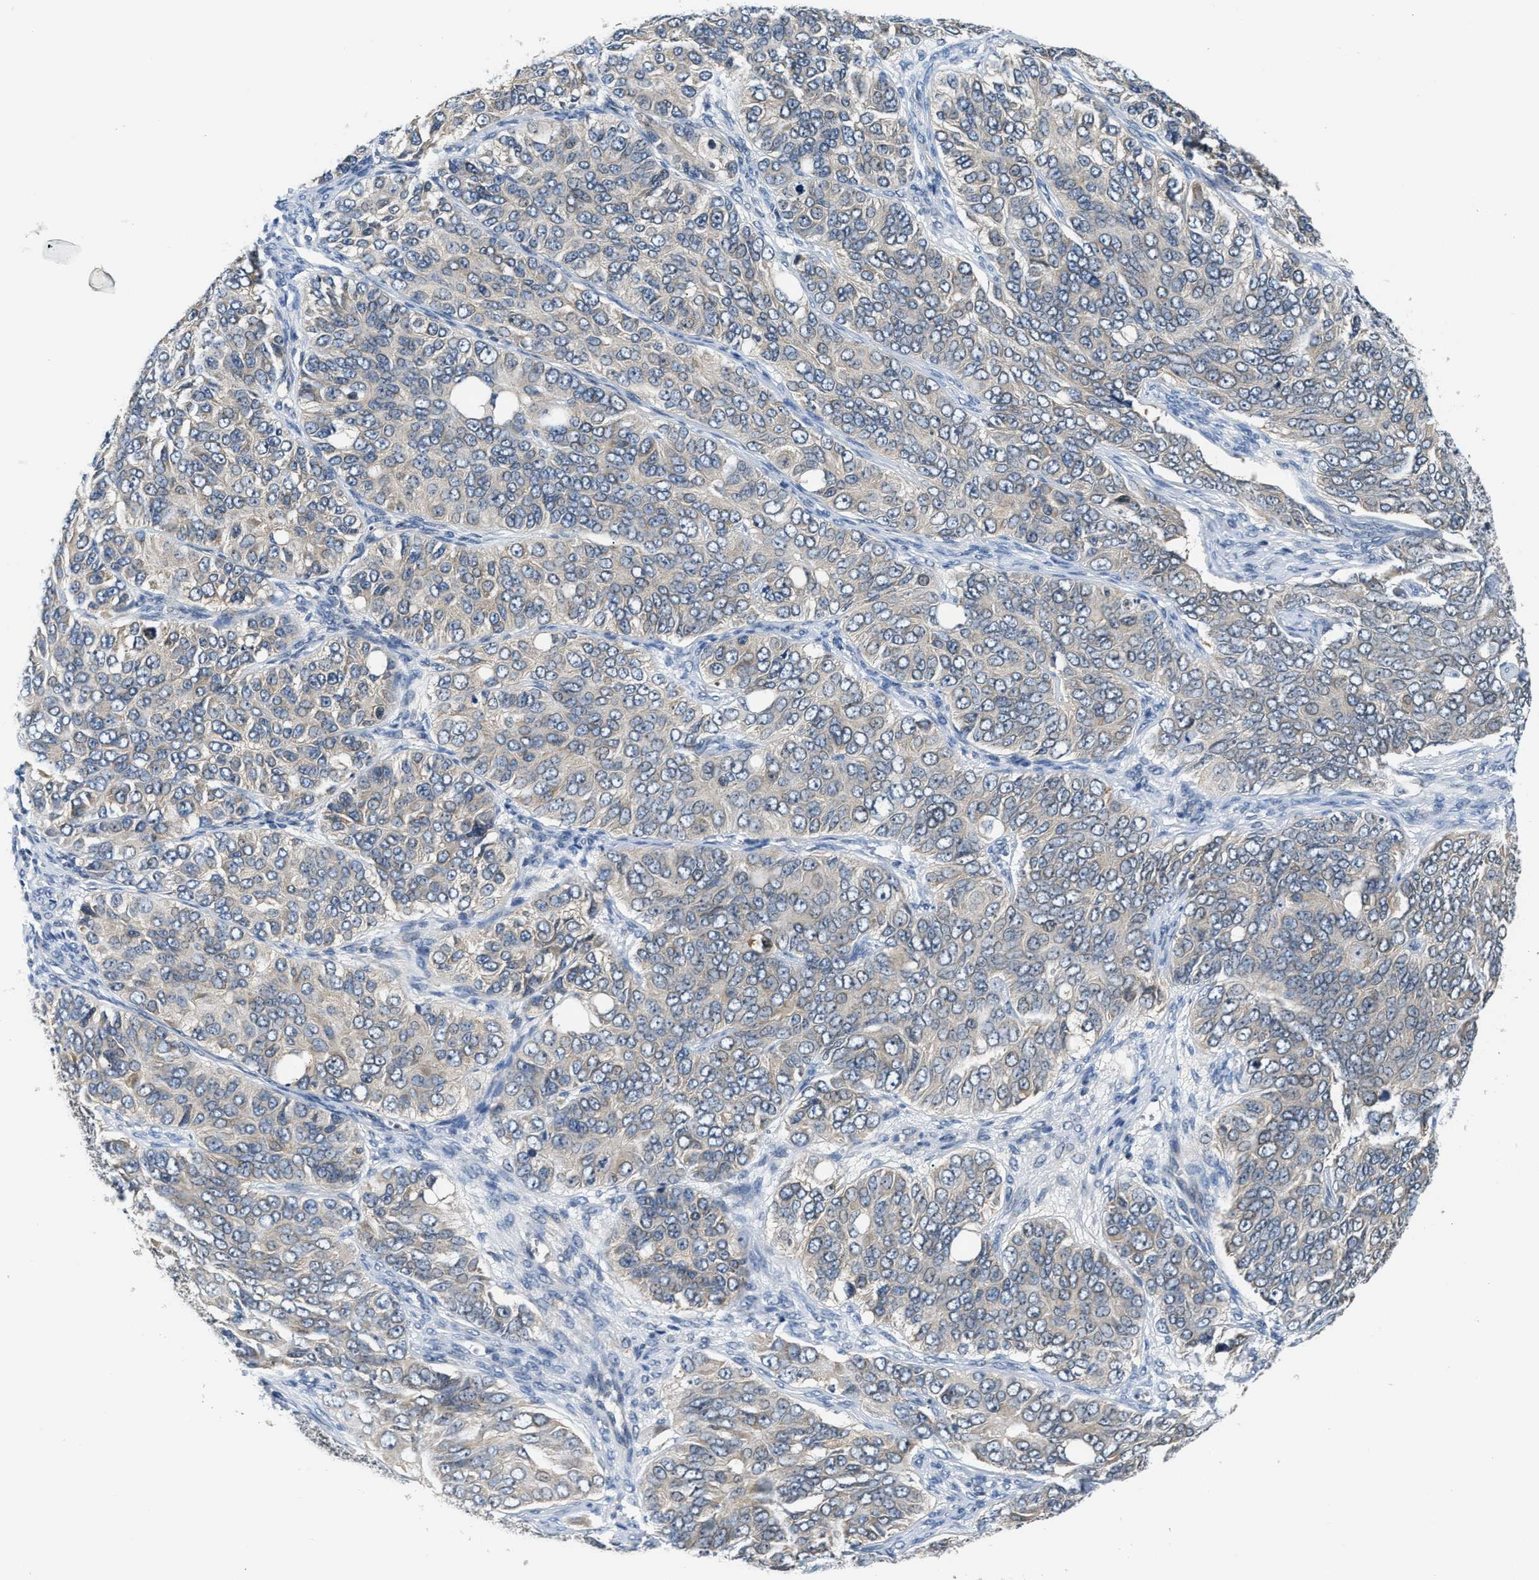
{"staining": {"intensity": "negative", "quantity": "none", "location": "none"}, "tissue": "ovarian cancer", "cell_type": "Tumor cells", "image_type": "cancer", "snomed": [{"axis": "morphology", "description": "Carcinoma, endometroid"}, {"axis": "topography", "description": "Ovary"}], "caption": "Immunohistochemical staining of ovarian endometroid carcinoma exhibits no significant staining in tumor cells.", "gene": "RAB29", "patient": {"sex": "female", "age": 51}}